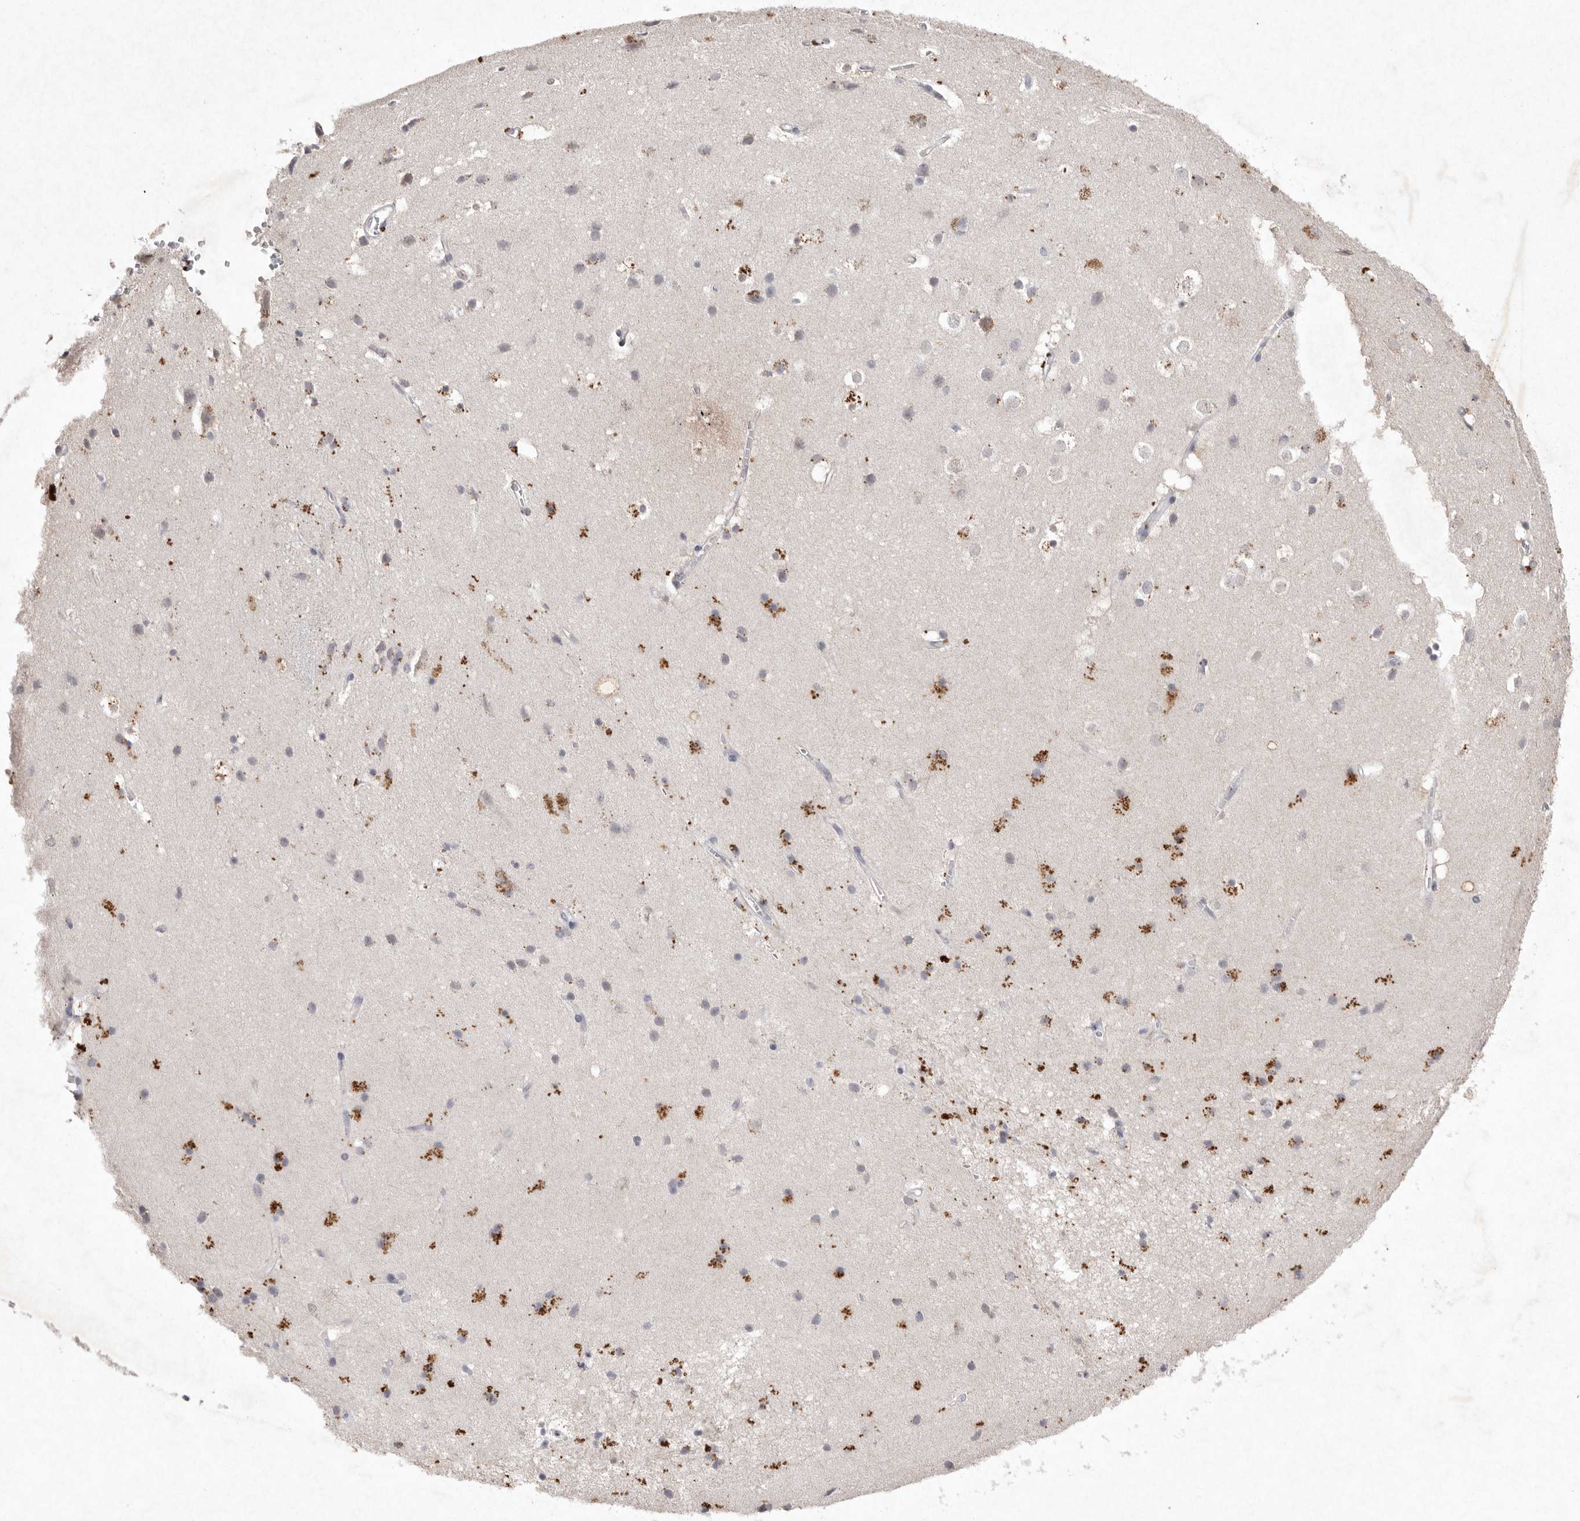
{"staining": {"intensity": "negative", "quantity": "none", "location": "none"}, "tissue": "cerebral cortex", "cell_type": "Endothelial cells", "image_type": "normal", "snomed": [{"axis": "morphology", "description": "Normal tissue, NOS"}, {"axis": "topography", "description": "Cerebral cortex"}], "caption": "DAB (3,3'-diaminobenzidine) immunohistochemical staining of unremarkable human cerebral cortex reveals no significant staining in endothelial cells. Brightfield microscopy of immunohistochemistry stained with DAB (brown) and hematoxylin (blue), captured at high magnification.", "gene": "APLNR", "patient": {"sex": "male", "age": 54}}